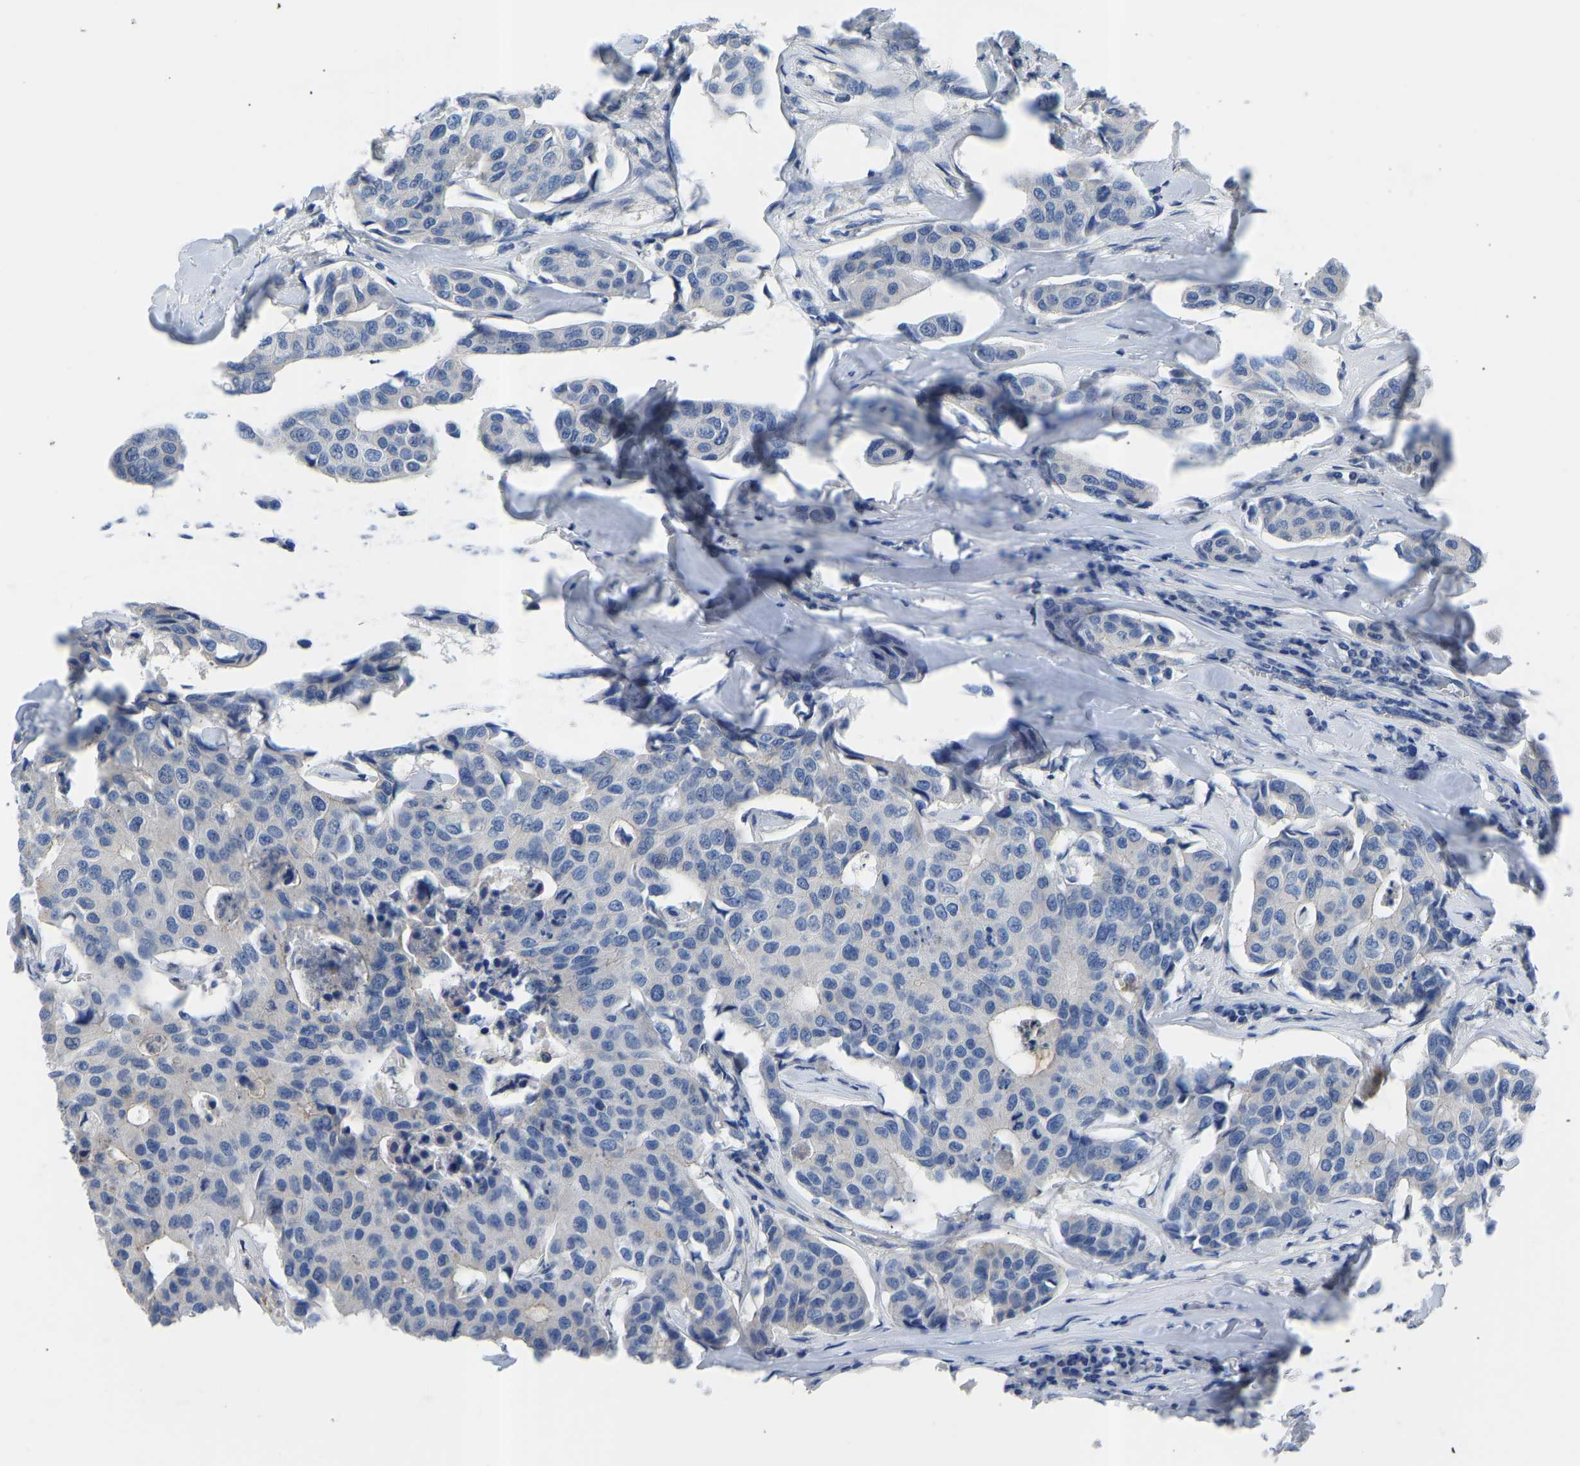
{"staining": {"intensity": "negative", "quantity": "none", "location": "none"}, "tissue": "breast cancer", "cell_type": "Tumor cells", "image_type": "cancer", "snomed": [{"axis": "morphology", "description": "Duct carcinoma"}, {"axis": "topography", "description": "Breast"}], "caption": "This is a image of immunohistochemistry (IHC) staining of invasive ductal carcinoma (breast), which shows no expression in tumor cells.", "gene": "RBP1", "patient": {"sex": "female", "age": 80}}